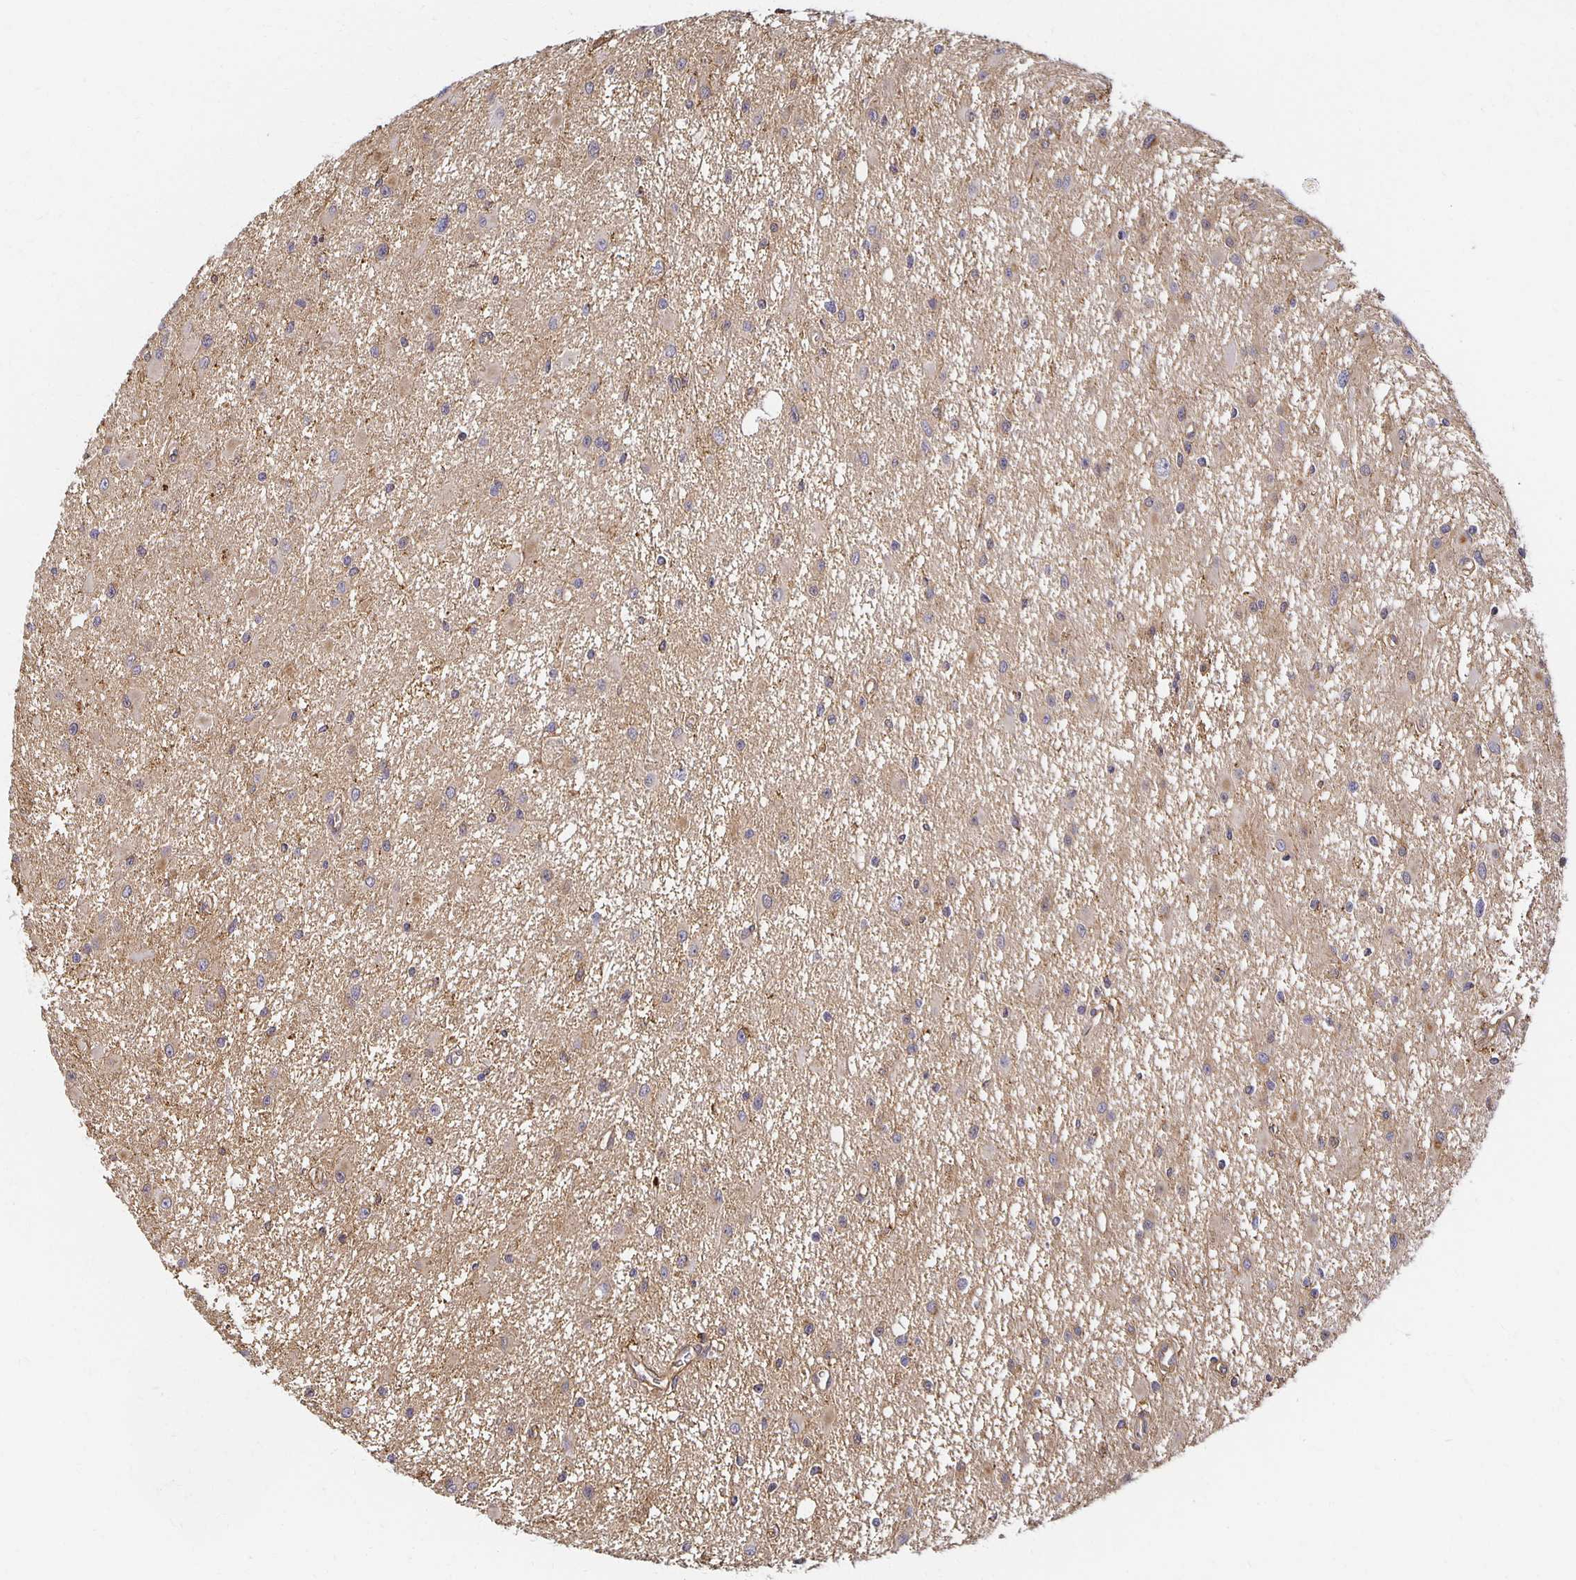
{"staining": {"intensity": "weak", "quantity": "<25%", "location": "cytoplasmic/membranous"}, "tissue": "glioma", "cell_type": "Tumor cells", "image_type": "cancer", "snomed": [{"axis": "morphology", "description": "Glioma, malignant, High grade"}, {"axis": "topography", "description": "Brain"}], "caption": "IHC of human glioma exhibits no expression in tumor cells. (Brightfield microscopy of DAB immunohistochemistry at high magnification).", "gene": "SORL1", "patient": {"sex": "male", "age": 54}}